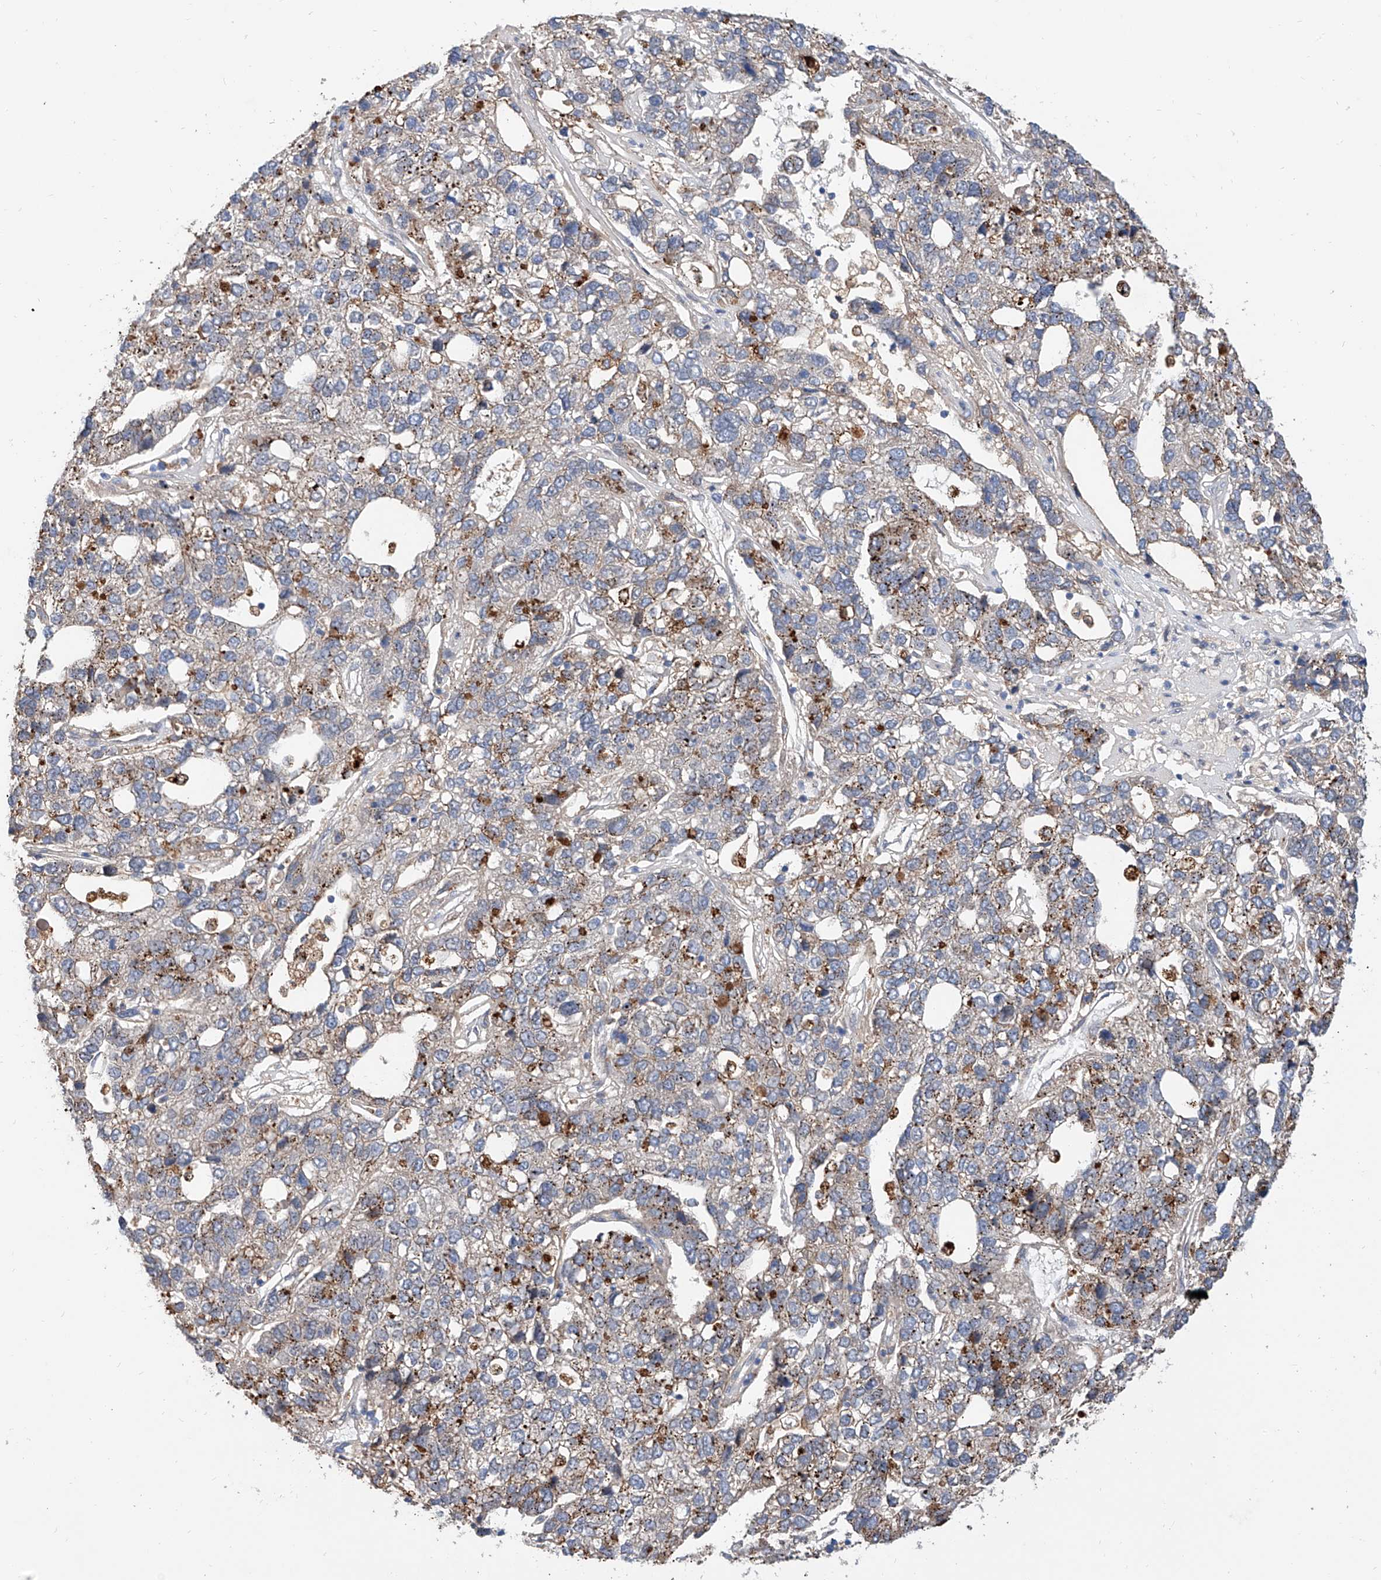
{"staining": {"intensity": "moderate", "quantity": "<25%", "location": "cytoplasmic/membranous"}, "tissue": "pancreatic cancer", "cell_type": "Tumor cells", "image_type": "cancer", "snomed": [{"axis": "morphology", "description": "Adenocarcinoma, NOS"}, {"axis": "topography", "description": "Pancreas"}], "caption": "A photomicrograph of human pancreatic cancer (adenocarcinoma) stained for a protein displays moderate cytoplasmic/membranous brown staining in tumor cells.", "gene": "MAGEE2", "patient": {"sex": "female", "age": 61}}